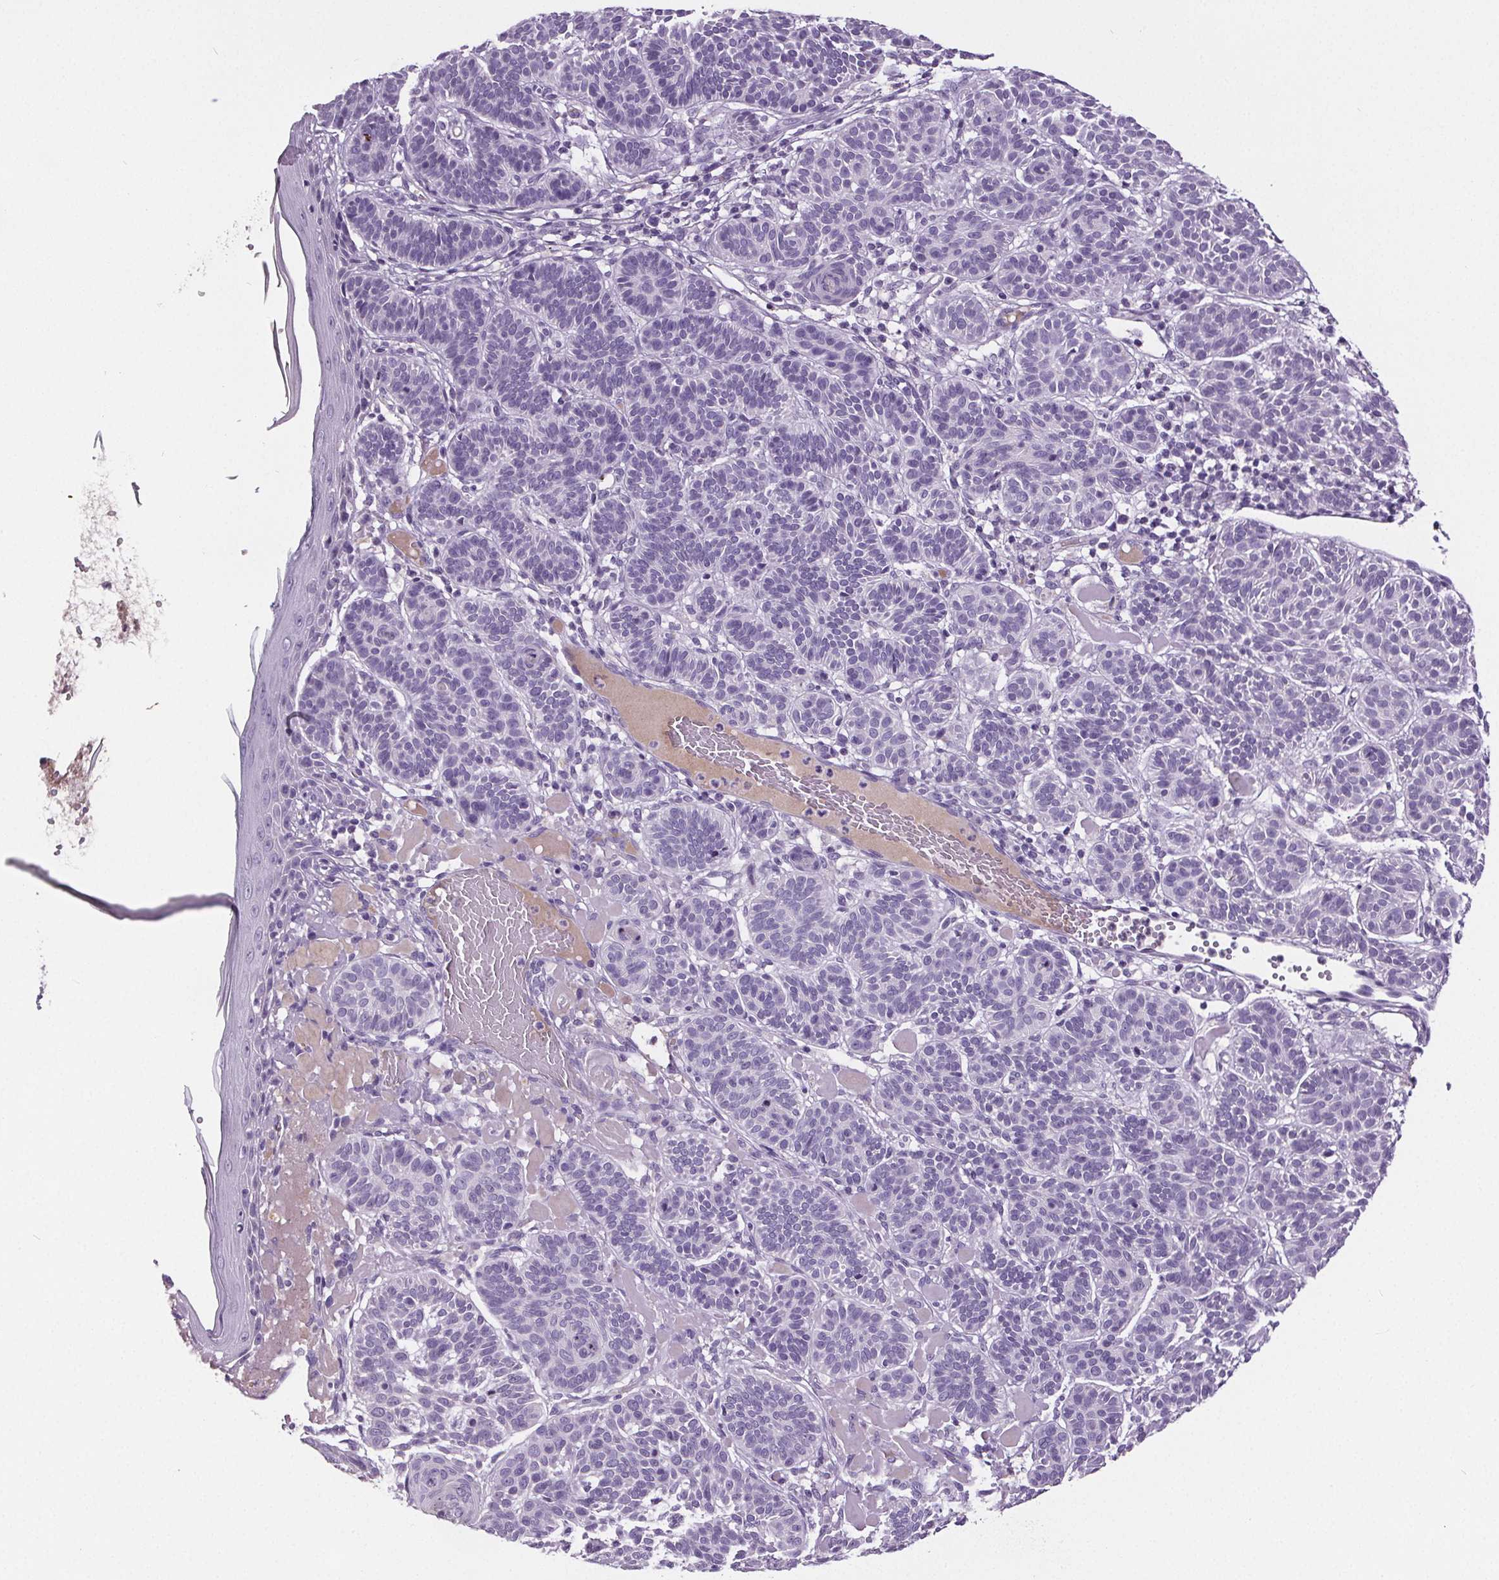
{"staining": {"intensity": "negative", "quantity": "none", "location": "none"}, "tissue": "skin cancer", "cell_type": "Tumor cells", "image_type": "cancer", "snomed": [{"axis": "morphology", "description": "Basal cell carcinoma"}, {"axis": "topography", "description": "Skin"}], "caption": "Tumor cells show no significant expression in skin cancer (basal cell carcinoma).", "gene": "CD5L", "patient": {"sex": "male", "age": 85}}